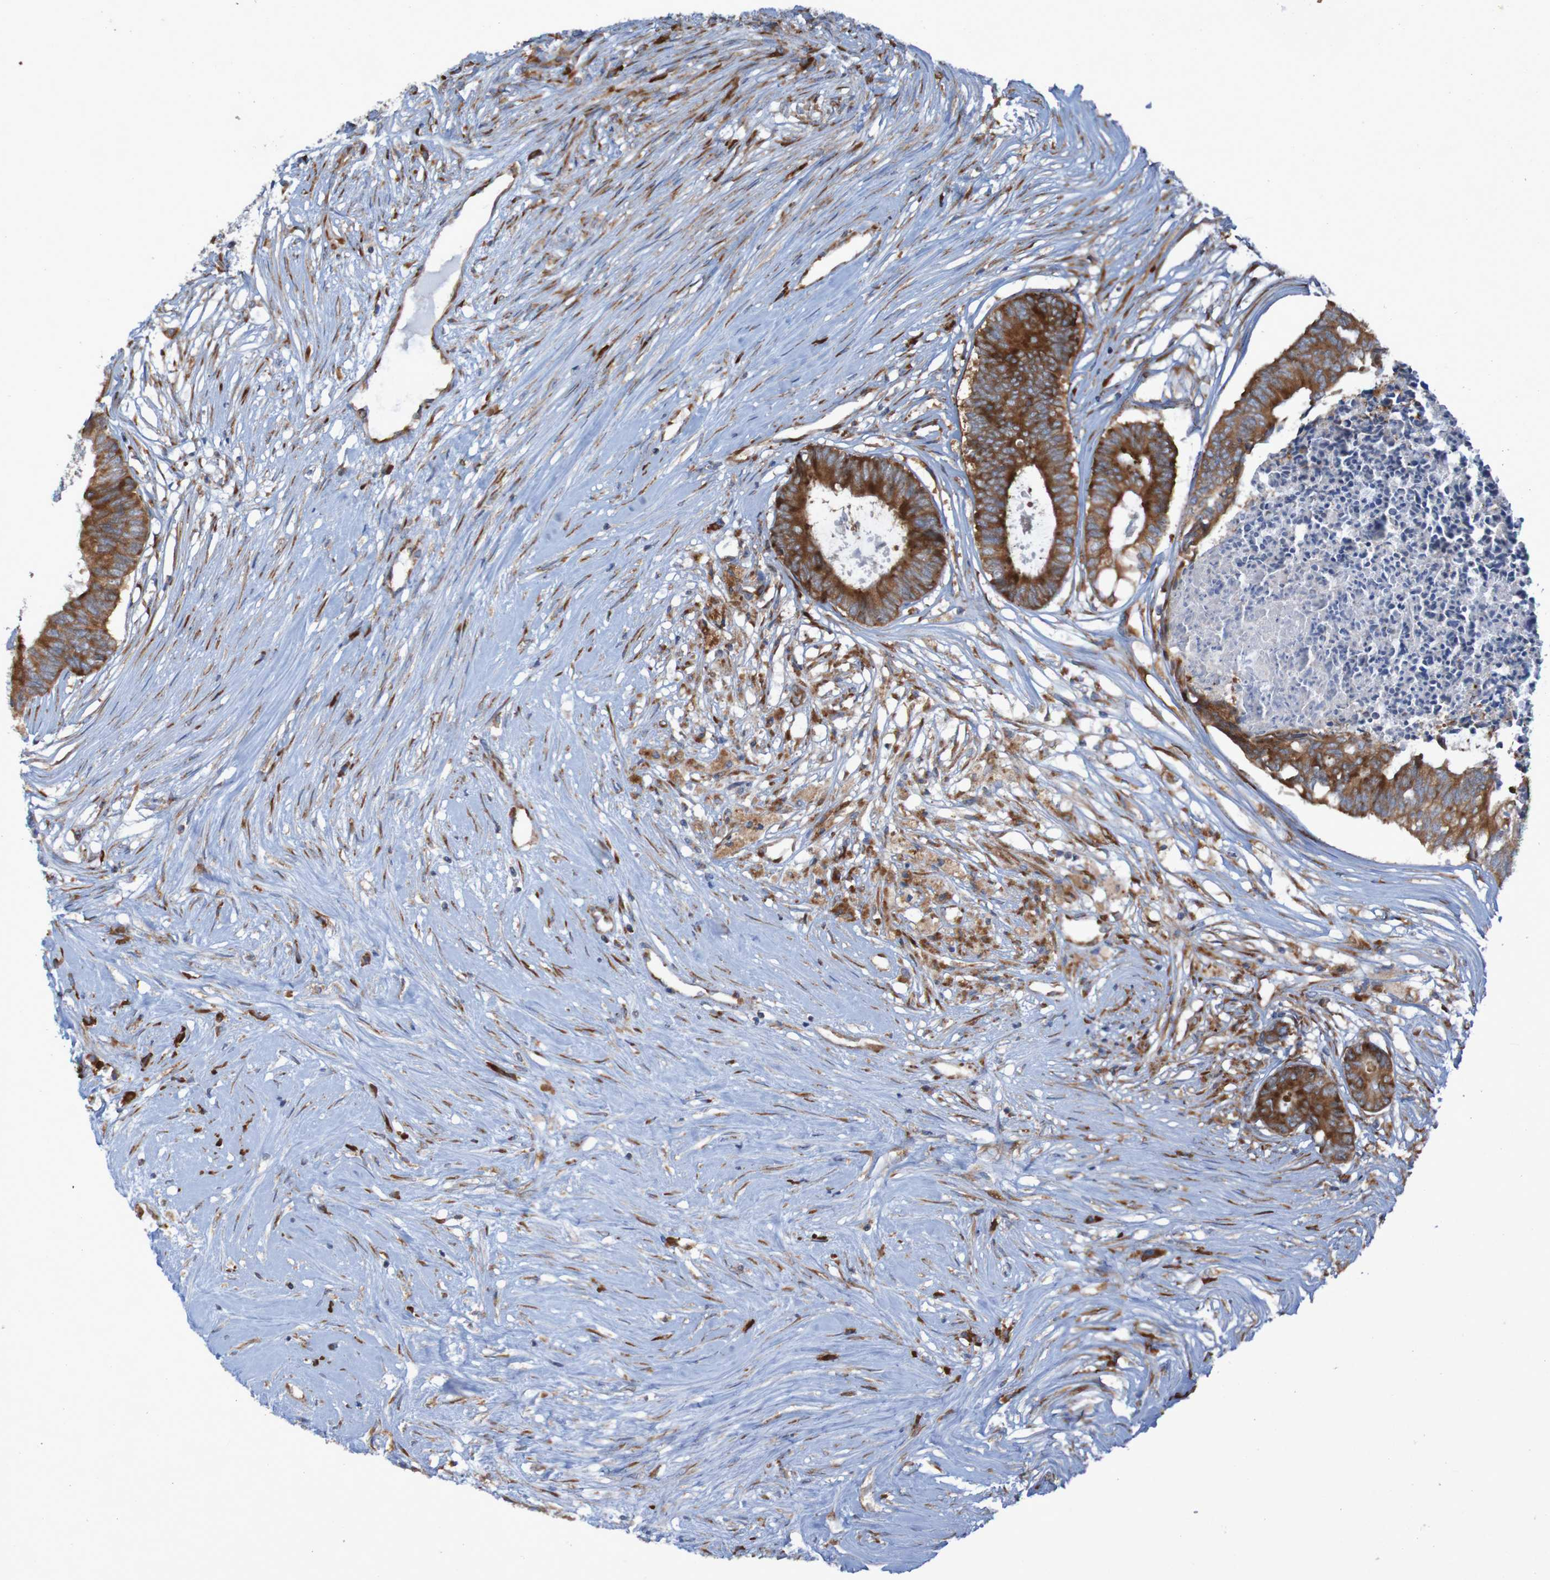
{"staining": {"intensity": "strong", "quantity": ">75%", "location": "cytoplasmic/membranous"}, "tissue": "colorectal cancer", "cell_type": "Tumor cells", "image_type": "cancer", "snomed": [{"axis": "morphology", "description": "Adenocarcinoma, NOS"}, {"axis": "topography", "description": "Rectum"}], "caption": "Immunohistochemistry (IHC) photomicrograph of human colorectal cancer (adenocarcinoma) stained for a protein (brown), which demonstrates high levels of strong cytoplasmic/membranous staining in about >75% of tumor cells.", "gene": "RPL10", "patient": {"sex": "male", "age": 63}}